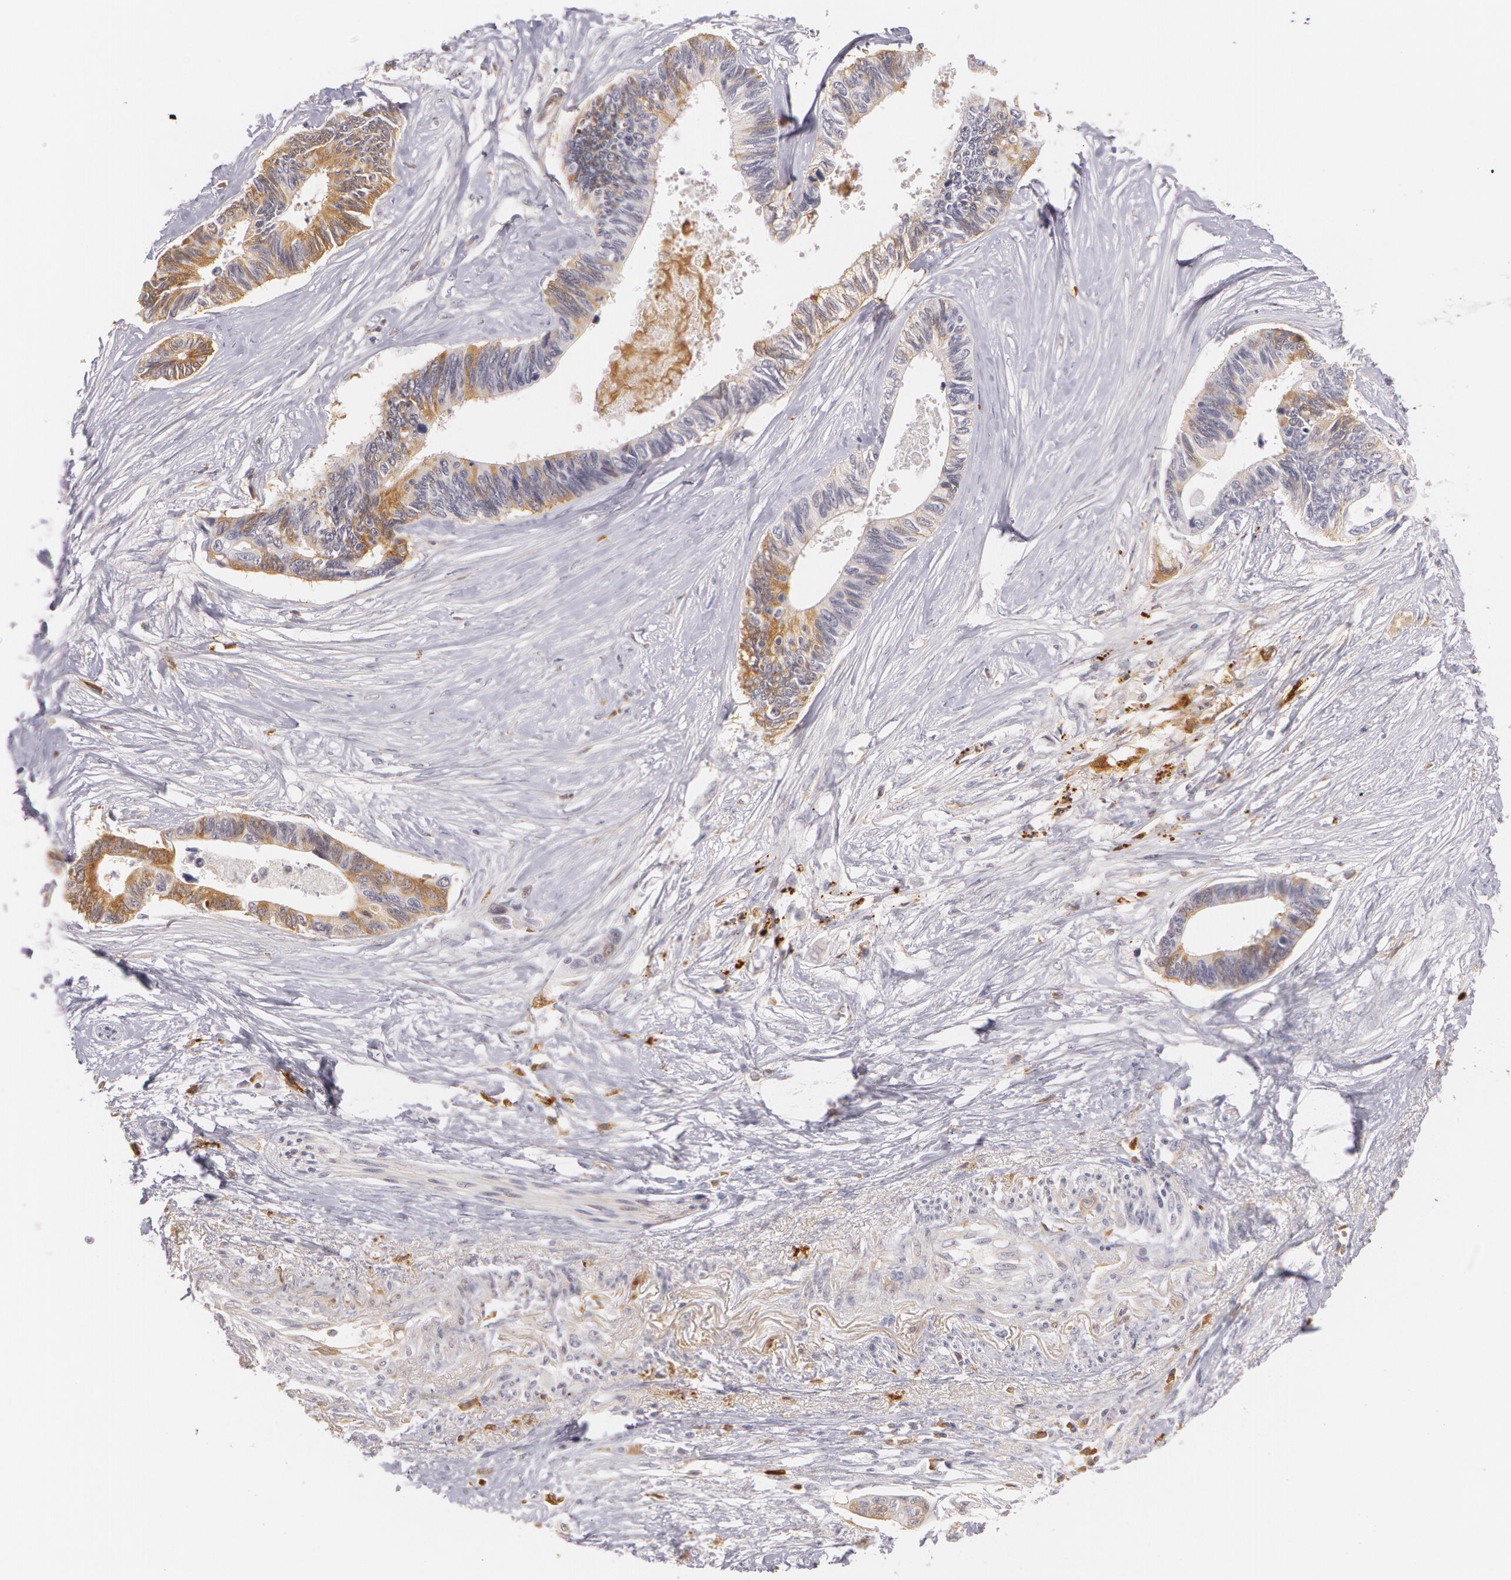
{"staining": {"intensity": "moderate", "quantity": "25%-75%", "location": "cytoplasmic/membranous"}, "tissue": "pancreatic cancer", "cell_type": "Tumor cells", "image_type": "cancer", "snomed": [{"axis": "morphology", "description": "Adenocarcinoma, NOS"}, {"axis": "topography", "description": "Pancreas"}], "caption": "There is medium levels of moderate cytoplasmic/membranous expression in tumor cells of pancreatic adenocarcinoma, as demonstrated by immunohistochemical staining (brown color).", "gene": "LBP", "patient": {"sex": "female", "age": 70}}